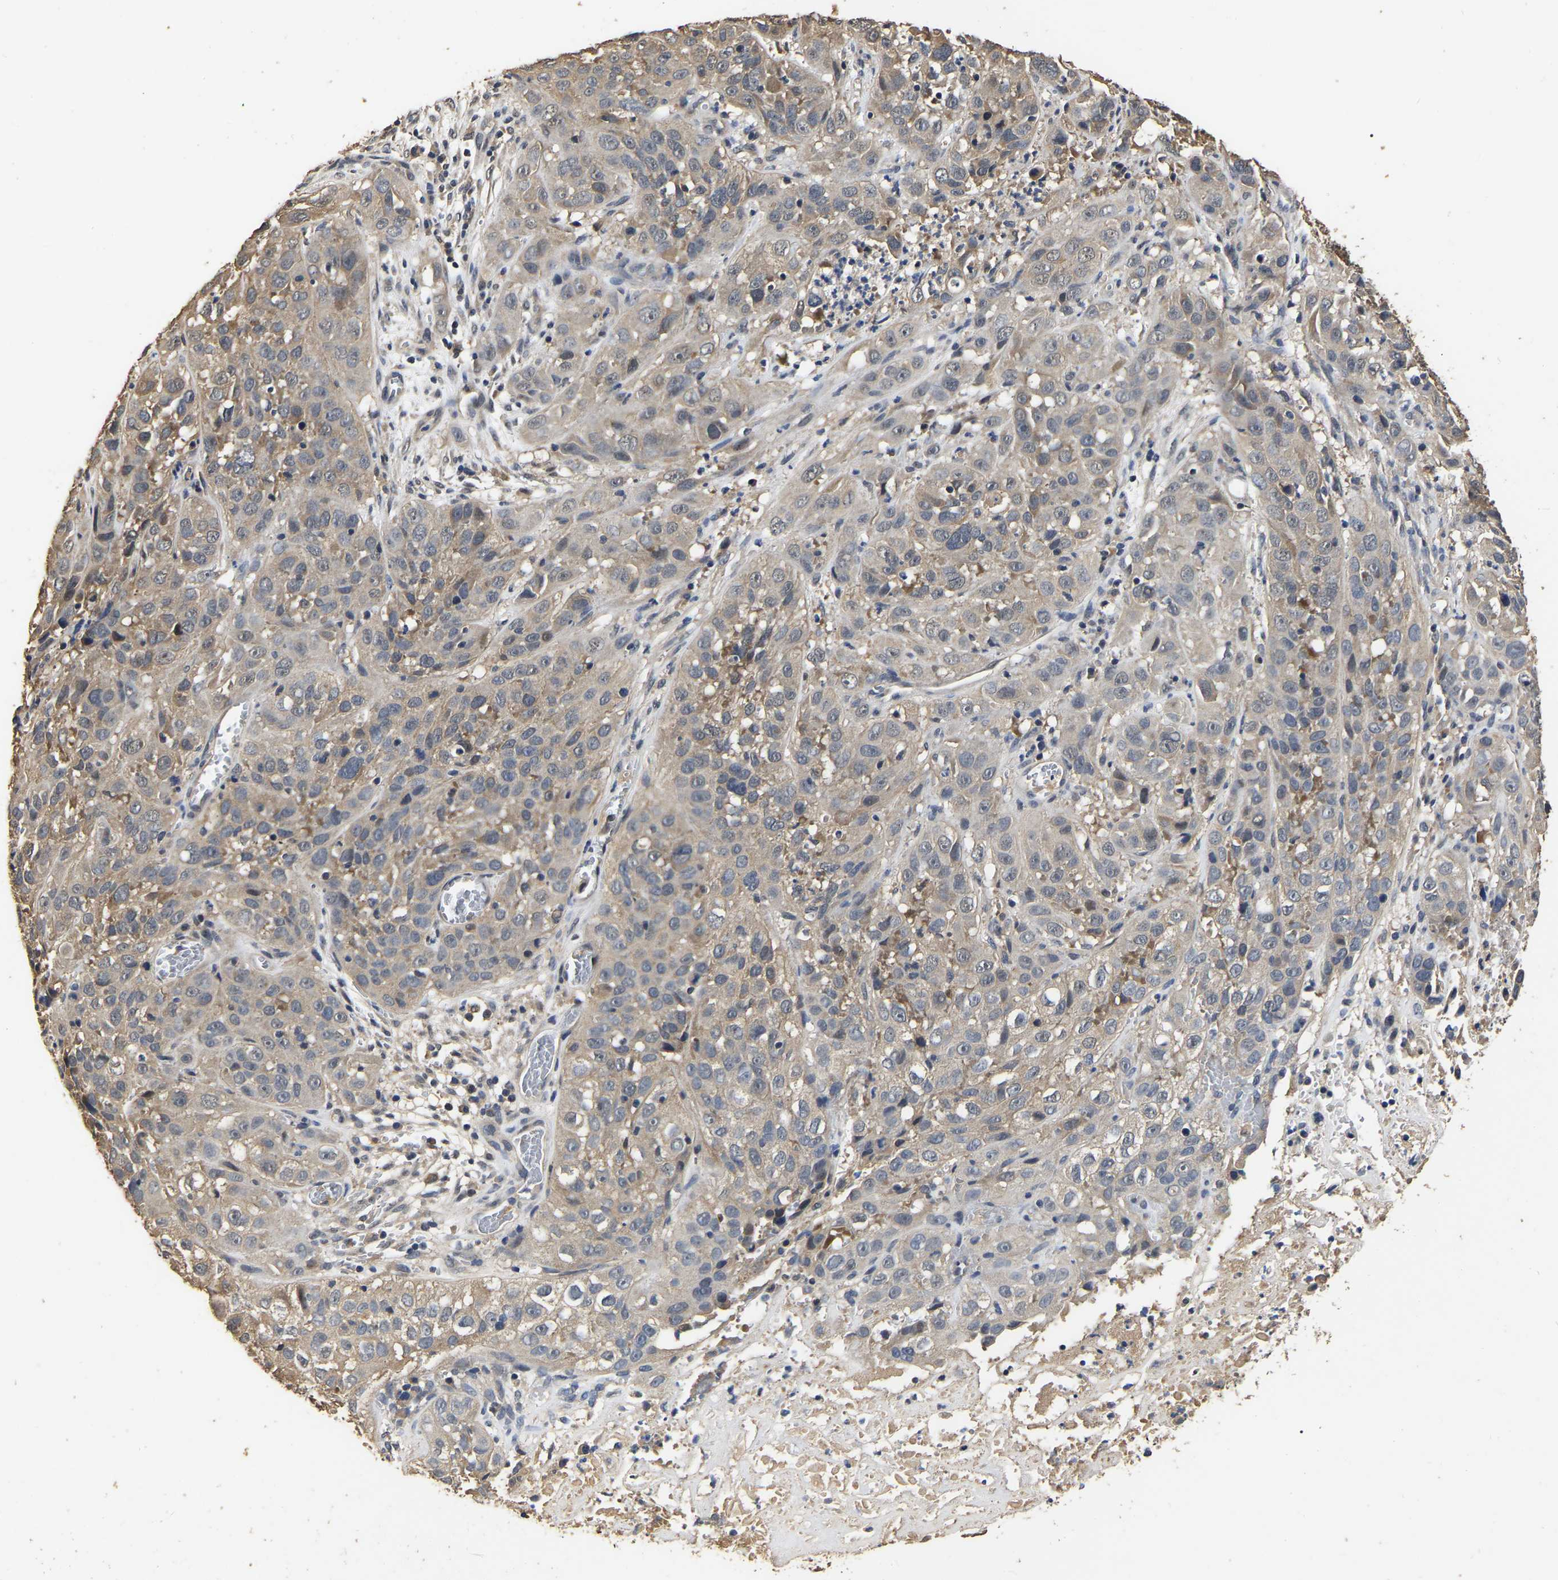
{"staining": {"intensity": "weak", "quantity": ">75%", "location": "cytoplasmic/membranous"}, "tissue": "cervical cancer", "cell_type": "Tumor cells", "image_type": "cancer", "snomed": [{"axis": "morphology", "description": "Squamous cell carcinoma, NOS"}, {"axis": "topography", "description": "Cervix"}], "caption": "Immunohistochemistry of cervical cancer displays low levels of weak cytoplasmic/membranous positivity in approximately >75% of tumor cells.", "gene": "STK32C", "patient": {"sex": "female", "age": 32}}